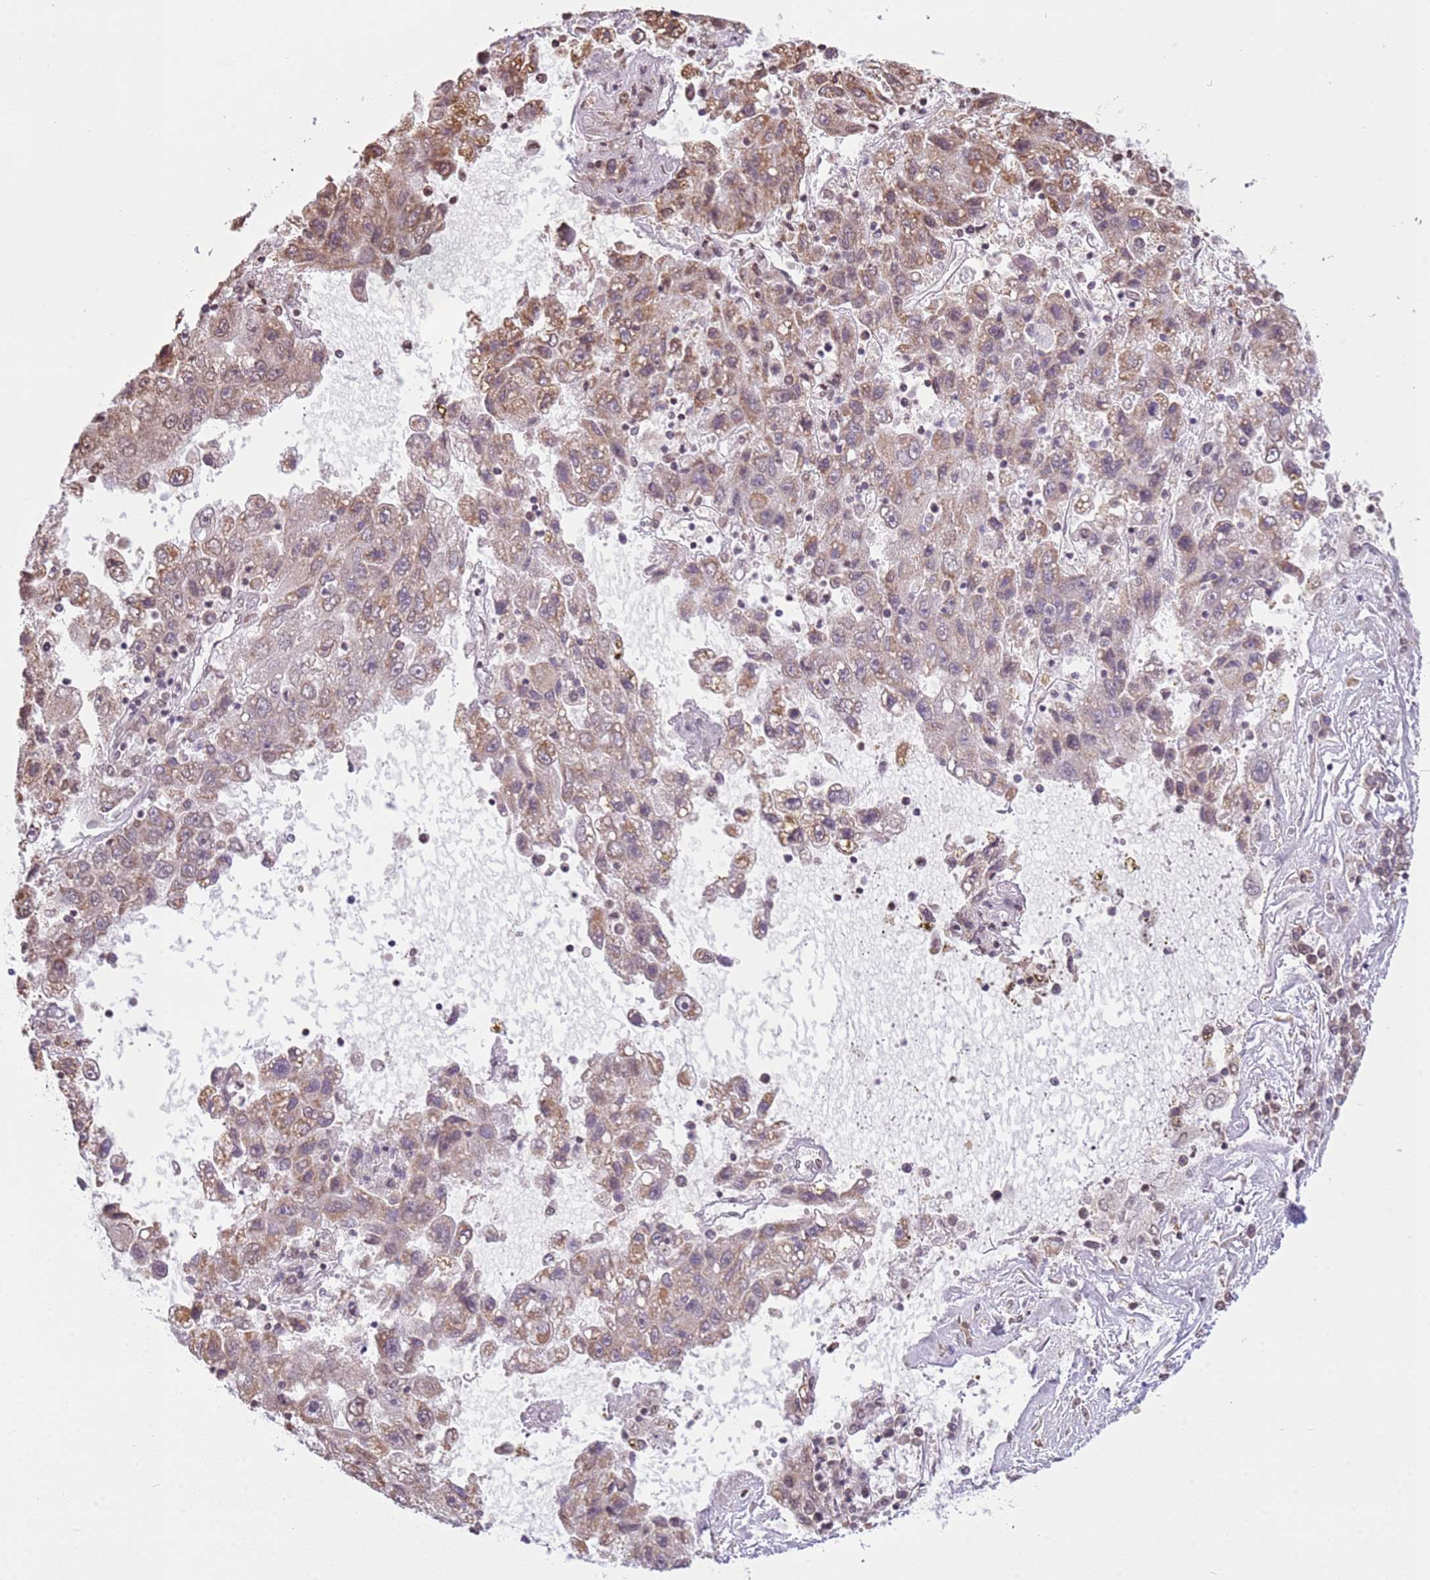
{"staining": {"intensity": "moderate", "quantity": "<25%", "location": "cytoplasmic/membranous"}, "tissue": "liver cancer", "cell_type": "Tumor cells", "image_type": "cancer", "snomed": [{"axis": "morphology", "description": "Carcinoma, Hepatocellular, NOS"}, {"axis": "topography", "description": "Liver"}], "caption": "Protein expression analysis of liver cancer demonstrates moderate cytoplasmic/membranous expression in approximately <25% of tumor cells.", "gene": "SCAF1", "patient": {"sex": "male", "age": 49}}